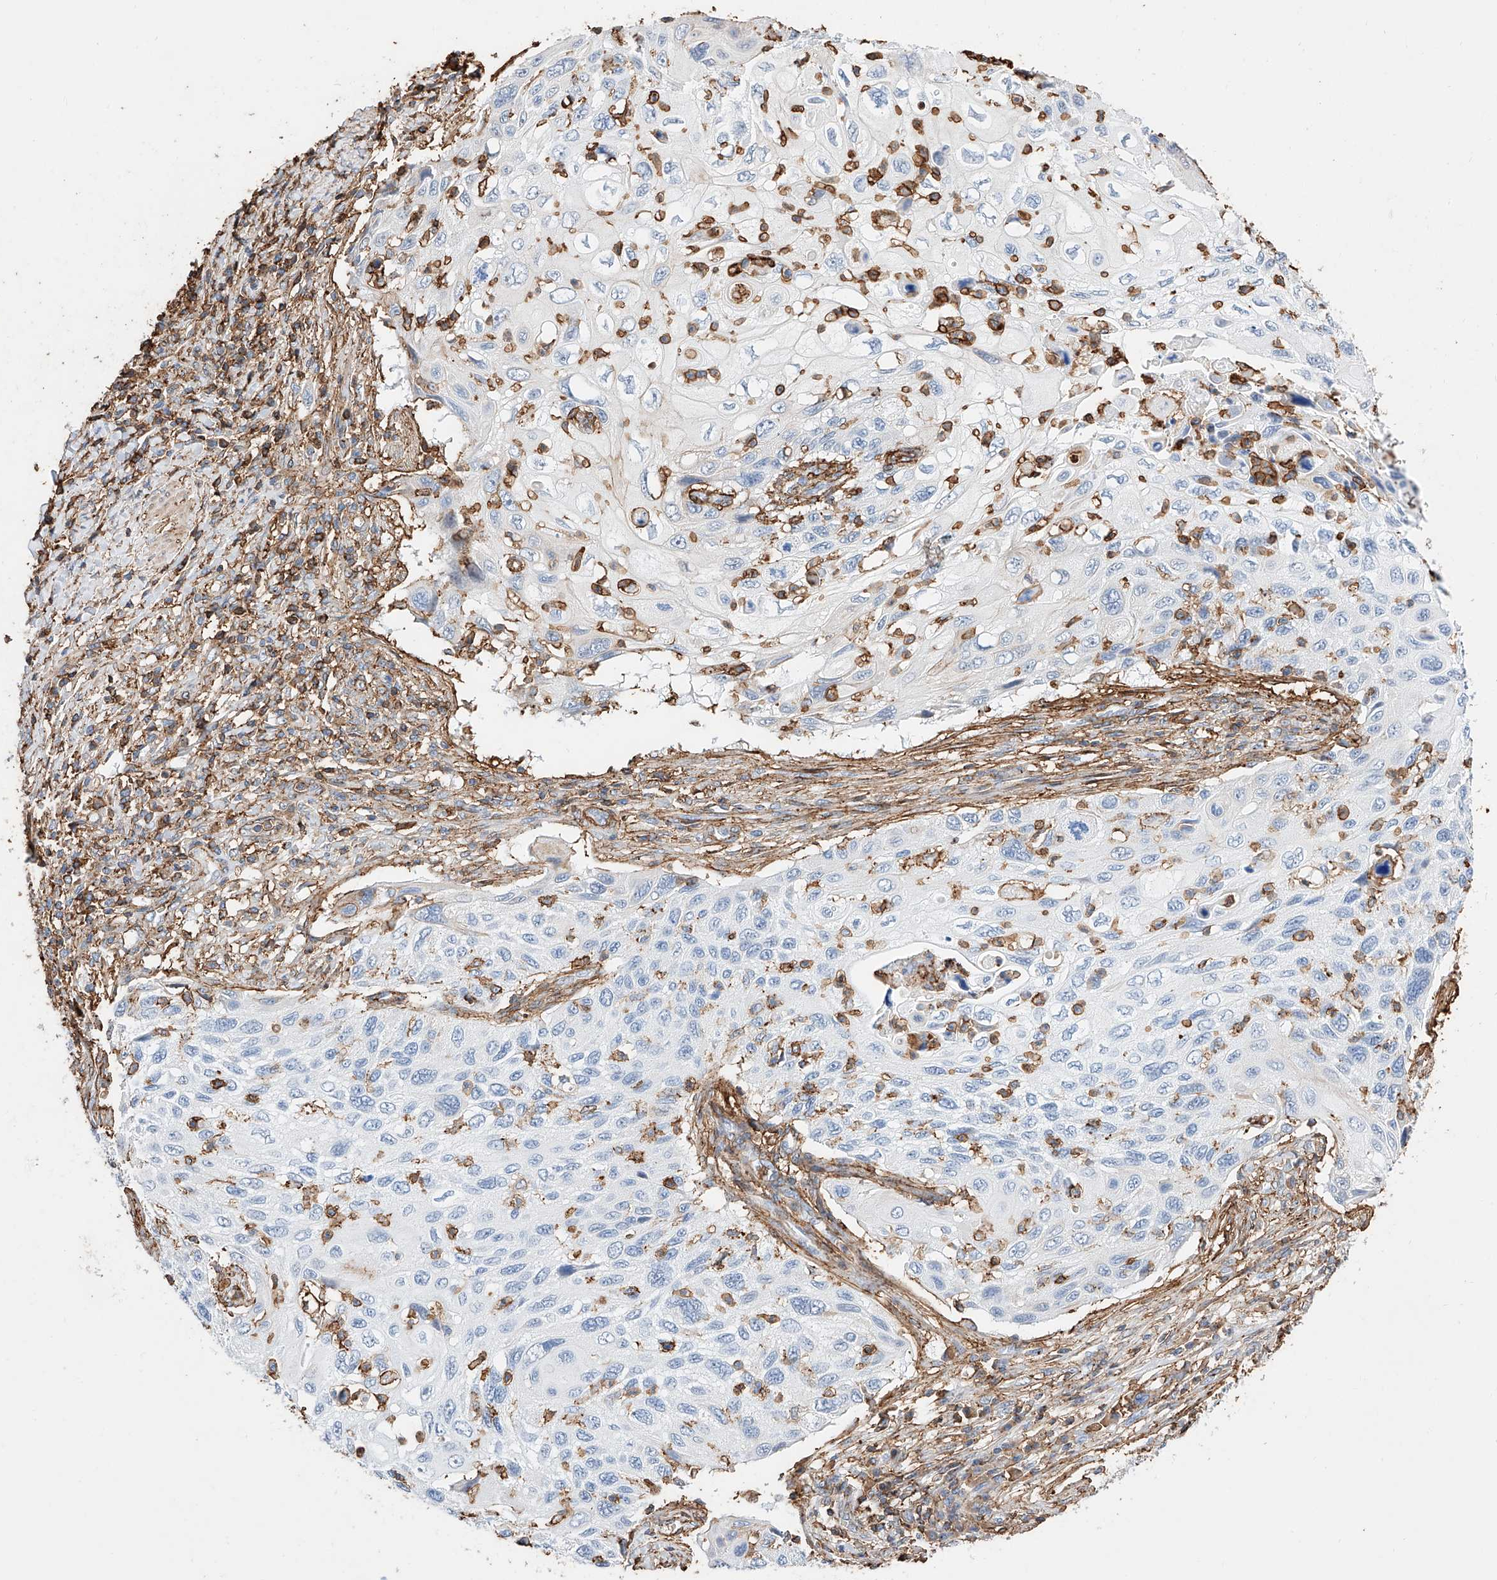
{"staining": {"intensity": "negative", "quantity": "none", "location": "none"}, "tissue": "cervical cancer", "cell_type": "Tumor cells", "image_type": "cancer", "snomed": [{"axis": "morphology", "description": "Squamous cell carcinoma, NOS"}, {"axis": "topography", "description": "Cervix"}], "caption": "A micrograph of cervical cancer stained for a protein reveals no brown staining in tumor cells.", "gene": "WFS1", "patient": {"sex": "female", "age": 70}}